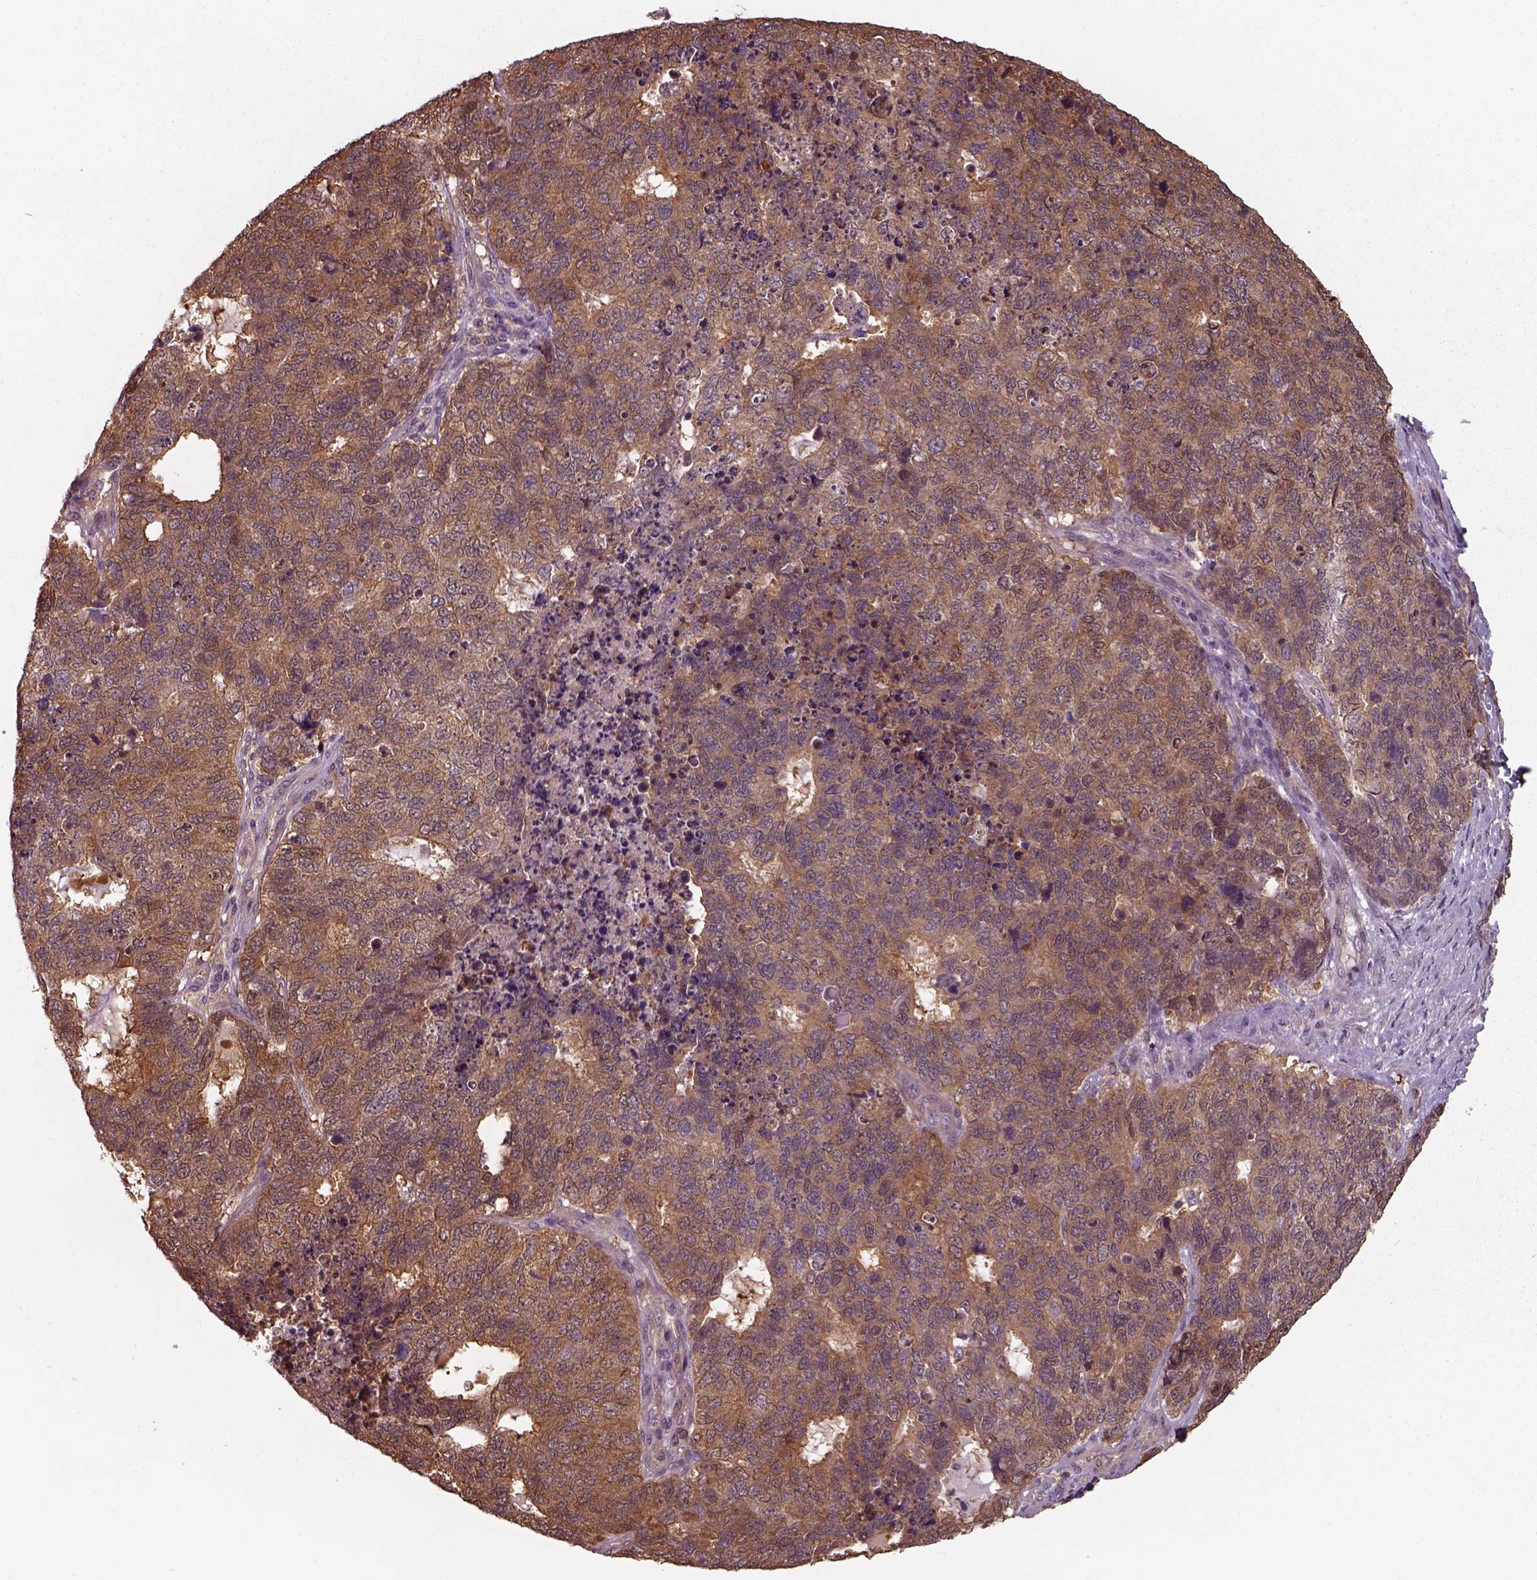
{"staining": {"intensity": "moderate", "quantity": ">75%", "location": "cytoplasmic/membranous"}, "tissue": "cervical cancer", "cell_type": "Tumor cells", "image_type": "cancer", "snomed": [{"axis": "morphology", "description": "Squamous cell carcinoma, NOS"}, {"axis": "topography", "description": "Cervix"}], "caption": "A histopathology image of squamous cell carcinoma (cervical) stained for a protein displays moderate cytoplasmic/membranous brown staining in tumor cells.", "gene": "ISYNA1", "patient": {"sex": "female", "age": 63}}